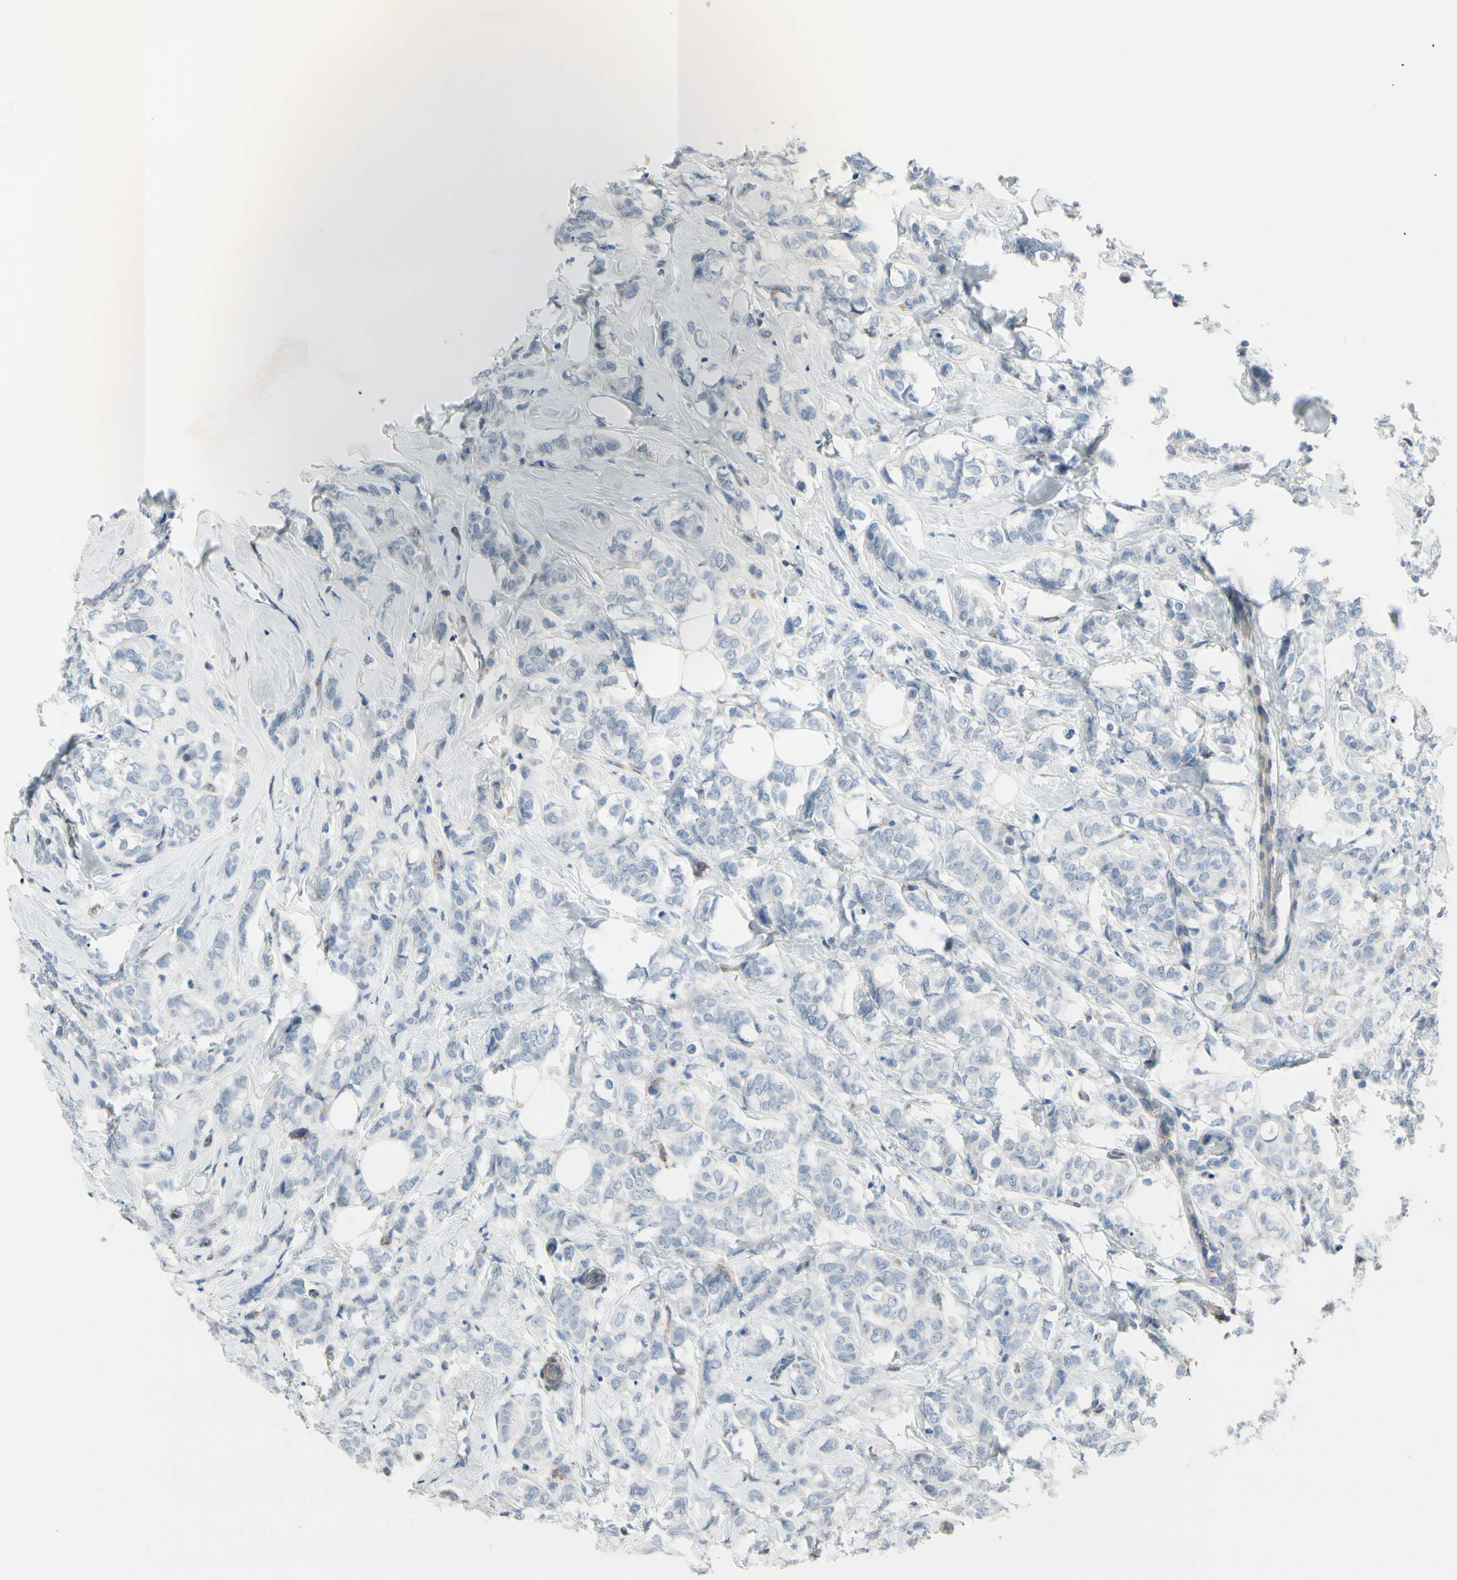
{"staining": {"intensity": "negative", "quantity": "none", "location": "none"}, "tissue": "breast cancer", "cell_type": "Tumor cells", "image_type": "cancer", "snomed": [{"axis": "morphology", "description": "Lobular carcinoma"}, {"axis": "topography", "description": "Breast"}], "caption": "This is an IHC photomicrograph of human breast cancer (lobular carcinoma). There is no staining in tumor cells.", "gene": "MAP2", "patient": {"sex": "female", "age": 60}}